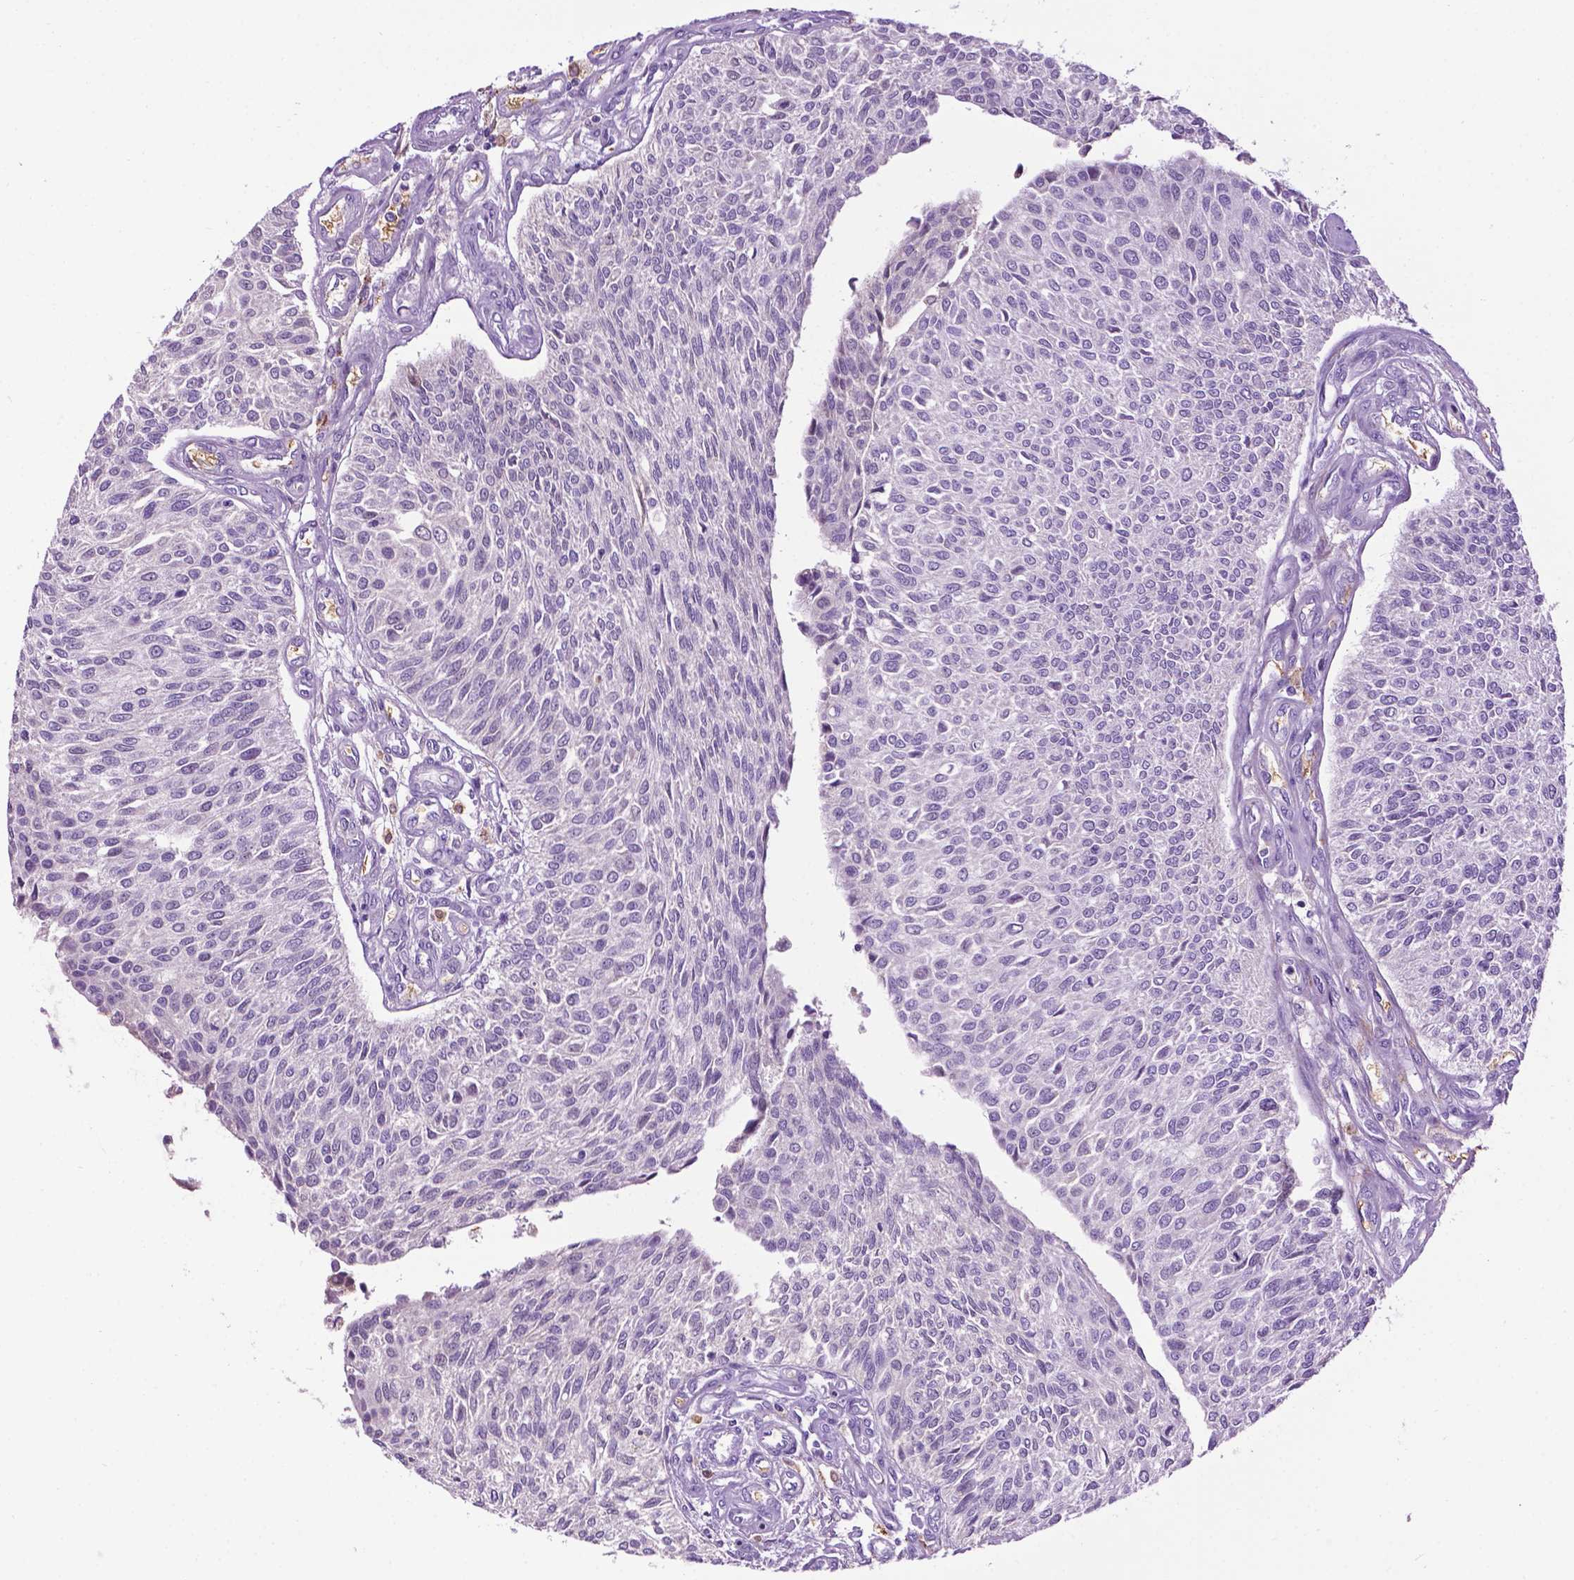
{"staining": {"intensity": "negative", "quantity": "none", "location": "none"}, "tissue": "urothelial cancer", "cell_type": "Tumor cells", "image_type": "cancer", "snomed": [{"axis": "morphology", "description": "Urothelial carcinoma, NOS"}, {"axis": "topography", "description": "Urinary bladder"}], "caption": "DAB (3,3'-diaminobenzidine) immunohistochemical staining of transitional cell carcinoma displays no significant positivity in tumor cells.", "gene": "TMEM132E", "patient": {"sex": "male", "age": 55}}